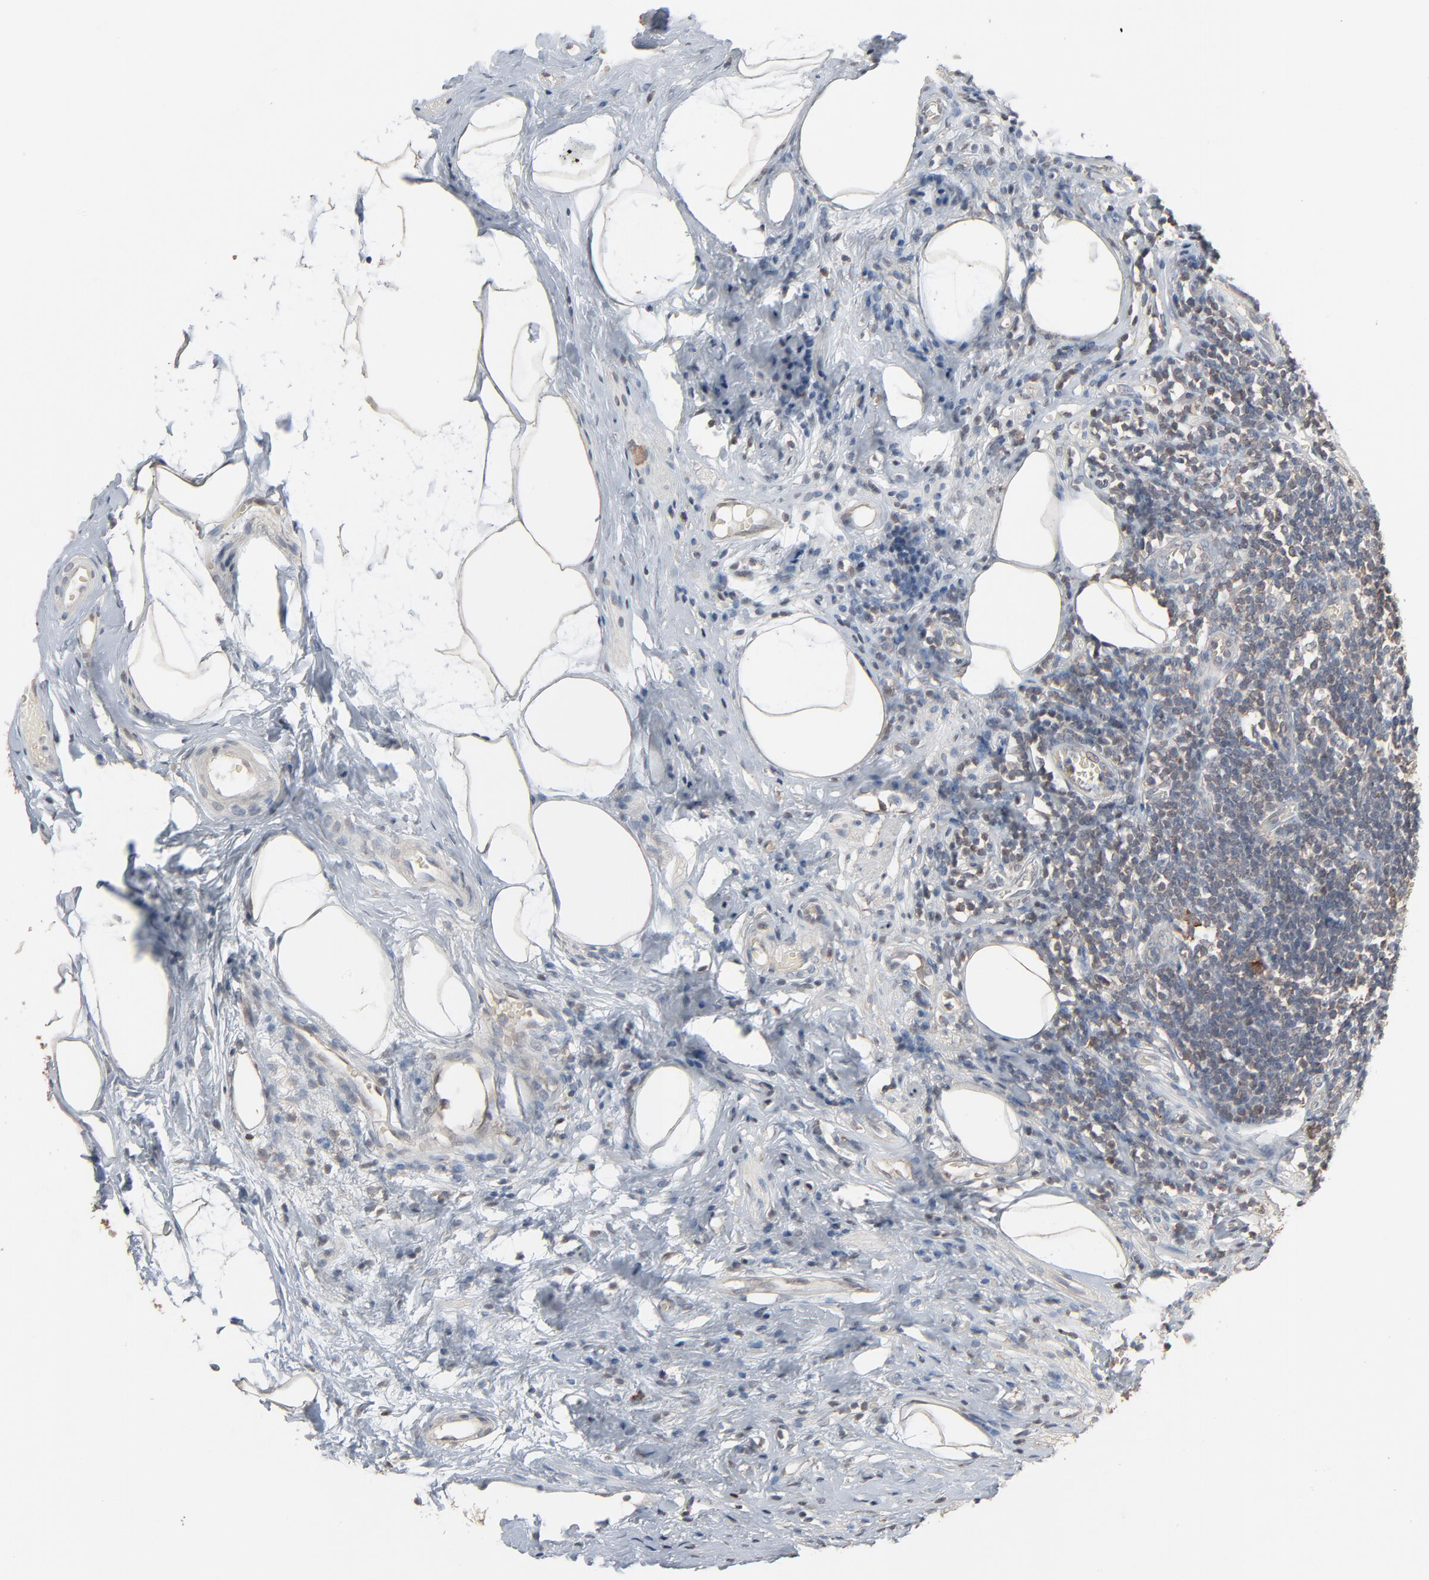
{"staining": {"intensity": "weak", "quantity": ">75%", "location": "cytoplasmic/membranous"}, "tissue": "appendix", "cell_type": "Lymphoid tissue", "image_type": "normal", "snomed": [{"axis": "morphology", "description": "Normal tissue, NOS"}, {"axis": "topography", "description": "Appendix"}], "caption": "Protein expression analysis of normal appendix exhibits weak cytoplasmic/membranous expression in about >75% of lymphoid tissue. Using DAB (brown) and hematoxylin (blue) stains, captured at high magnification using brightfield microscopy.", "gene": "CCT5", "patient": {"sex": "male", "age": 38}}